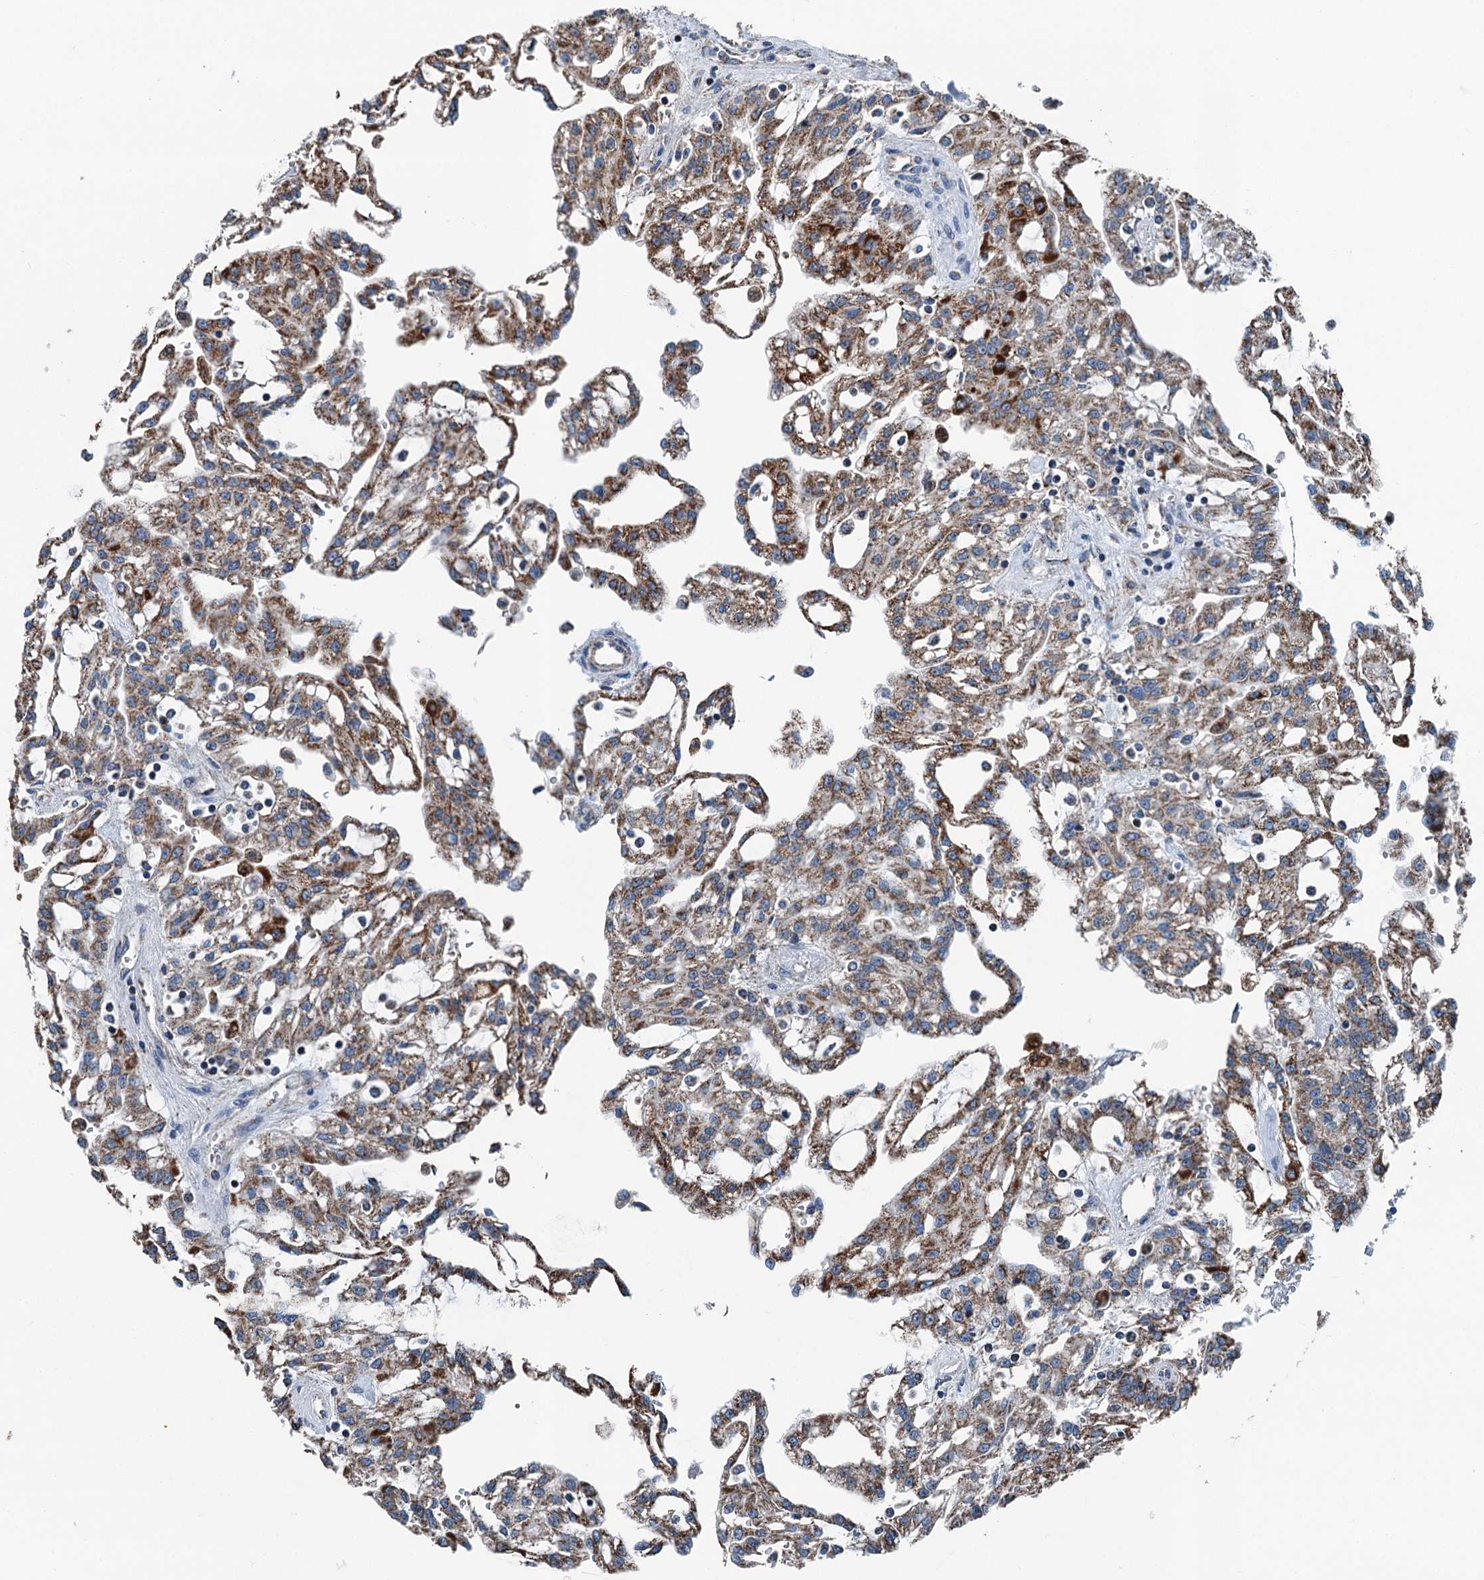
{"staining": {"intensity": "moderate", "quantity": ">75%", "location": "cytoplasmic/membranous"}, "tissue": "renal cancer", "cell_type": "Tumor cells", "image_type": "cancer", "snomed": [{"axis": "morphology", "description": "Adenocarcinoma, NOS"}, {"axis": "topography", "description": "Kidney"}], "caption": "The image shows staining of renal cancer, revealing moderate cytoplasmic/membranous protein positivity (brown color) within tumor cells.", "gene": "TRPT1", "patient": {"sex": "male", "age": 63}}